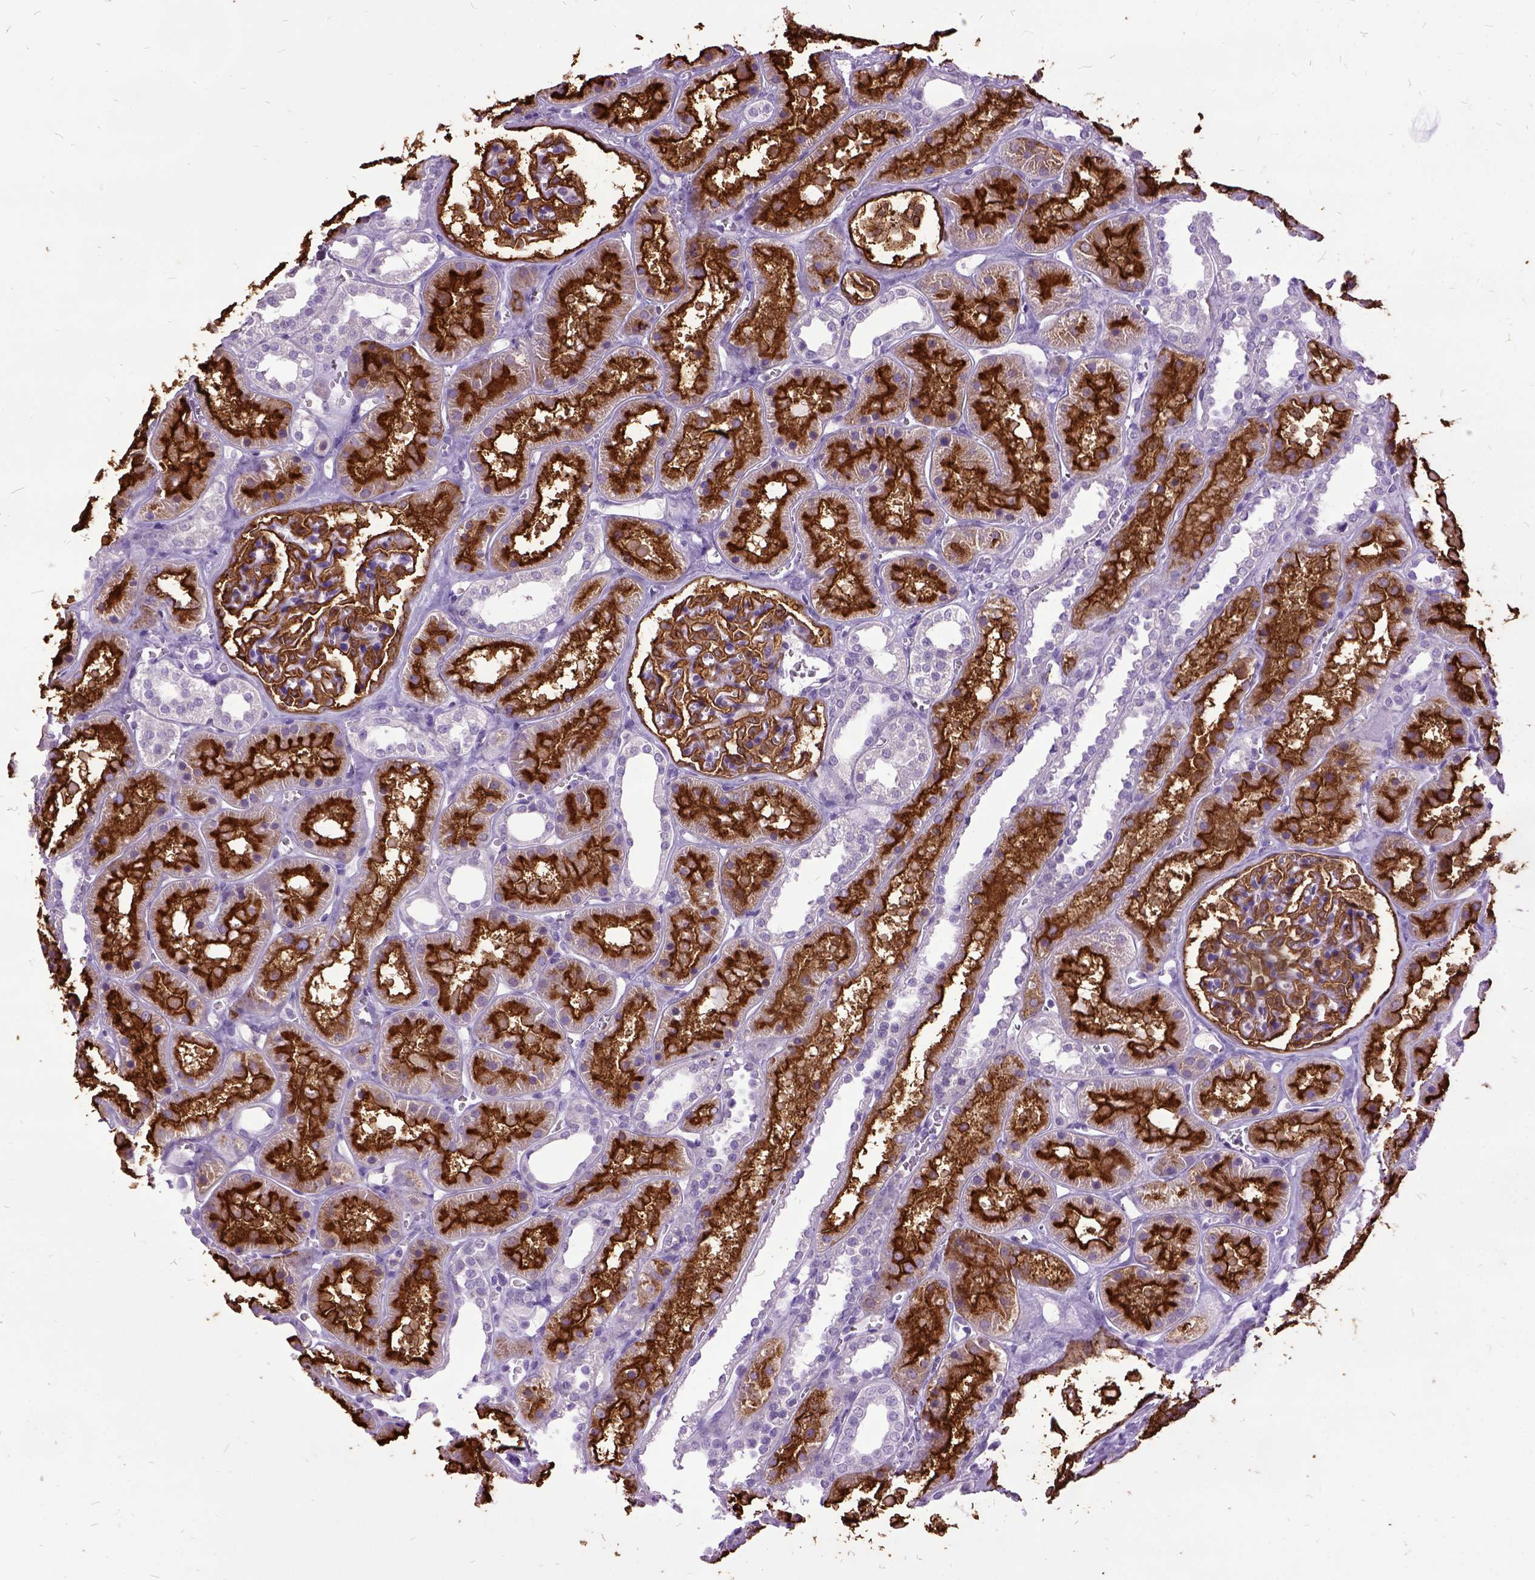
{"staining": {"intensity": "strong", "quantity": ">75%", "location": "cytoplasmic/membranous"}, "tissue": "kidney", "cell_type": "Cells in glomeruli", "image_type": "normal", "snomed": [{"axis": "morphology", "description": "Normal tissue, NOS"}, {"axis": "topography", "description": "Kidney"}], "caption": "Immunohistochemistry (IHC) photomicrograph of unremarkable kidney: kidney stained using immunohistochemistry reveals high levels of strong protein expression localized specifically in the cytoplasmic/membranous of cells in glomeruli, appearing as a cytoplasmic/membranous brown color.", "gene": "MME", "patient": {"sex": "female", "age": 41}}